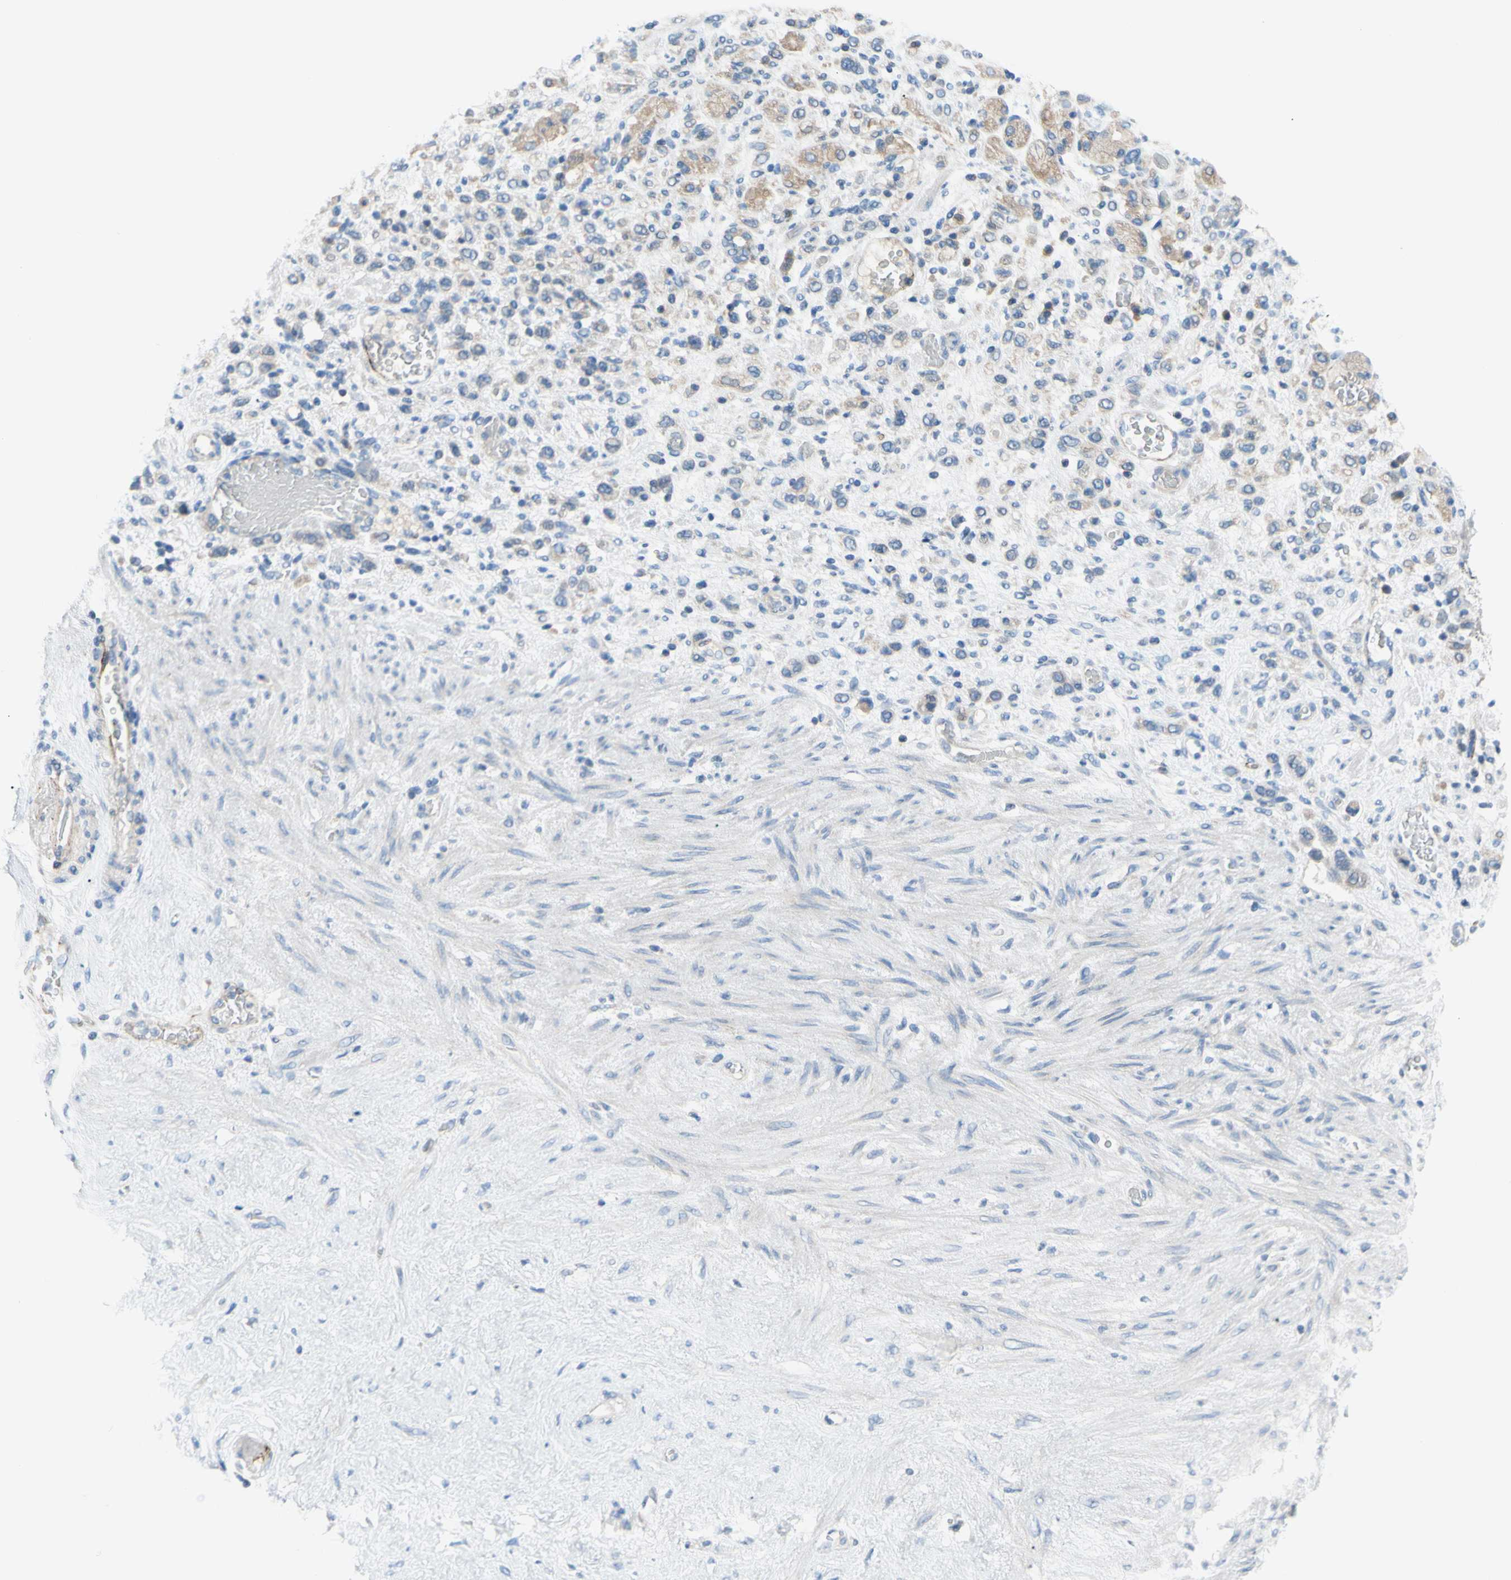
{"staining": {"intensity": "weak", "quantity": "25%-75%", "location": "cytoplasmic/membranous"}, "tissue": "stomach cancer", "cell_type": "Tumor cells", "image_type": "cancer", "snomed": [{"axis": "morphology", "description": "Adenocarcinoma, NOS"}, {"axis": "morphology", "description": "Adenocarcinoma, High grade"}, {"axis": "topography", "description": "Stomach, upper"}, {"axis": "topography", "description": "Stomach, lower"}], "caption": "Immunohistochemical staining of human stomach cancer demonstrates weak cytoplasmic/membranous protein staining in approximately 25%-75% of tumor cells. The protein is stained brown, and the nuclei are stained in blue (DAB (3,3'-diaminobenzidine) IHC with brightfield microscopy, high magnification).", "gene": "PRRG2", "patient": {"sex": "female", "age": 65}}